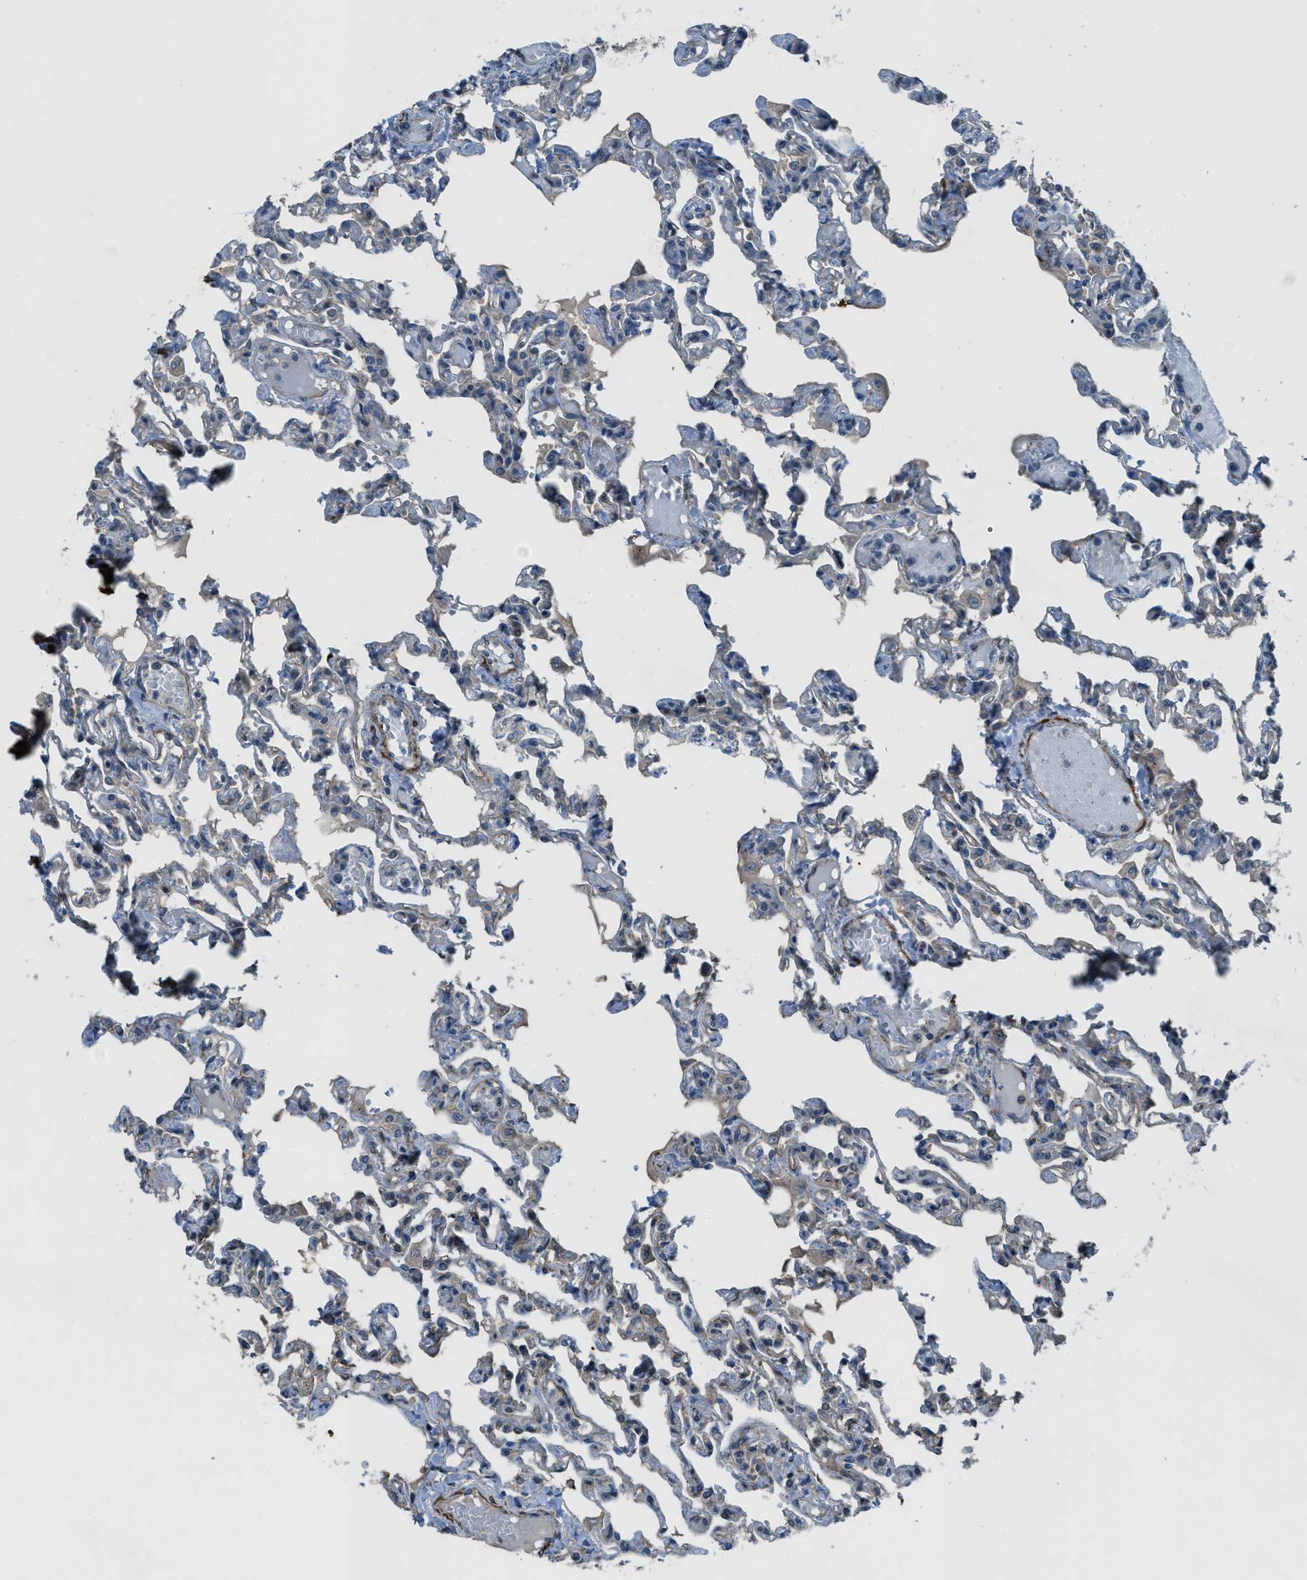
{"staining": {"intensity": "weak", "quantity": "25%-75%", "location": "cytoplasmic/membranous"}, "tissue": "lung", "cell_type": "Alveolar cells", "image_type": "normal", "snomed": [{"axis": "morphology", "description": "Normal tissue, NOS"}, {"axis": "topography", "description": "Lung"}], "caption": "A low amount of weak cytoplasmic/membranous staining is identified in approximately 25%-75% of alveolar cells in normal lung.", "gene": "VEZT", "patient": {"sex": "male", "age": 21}}